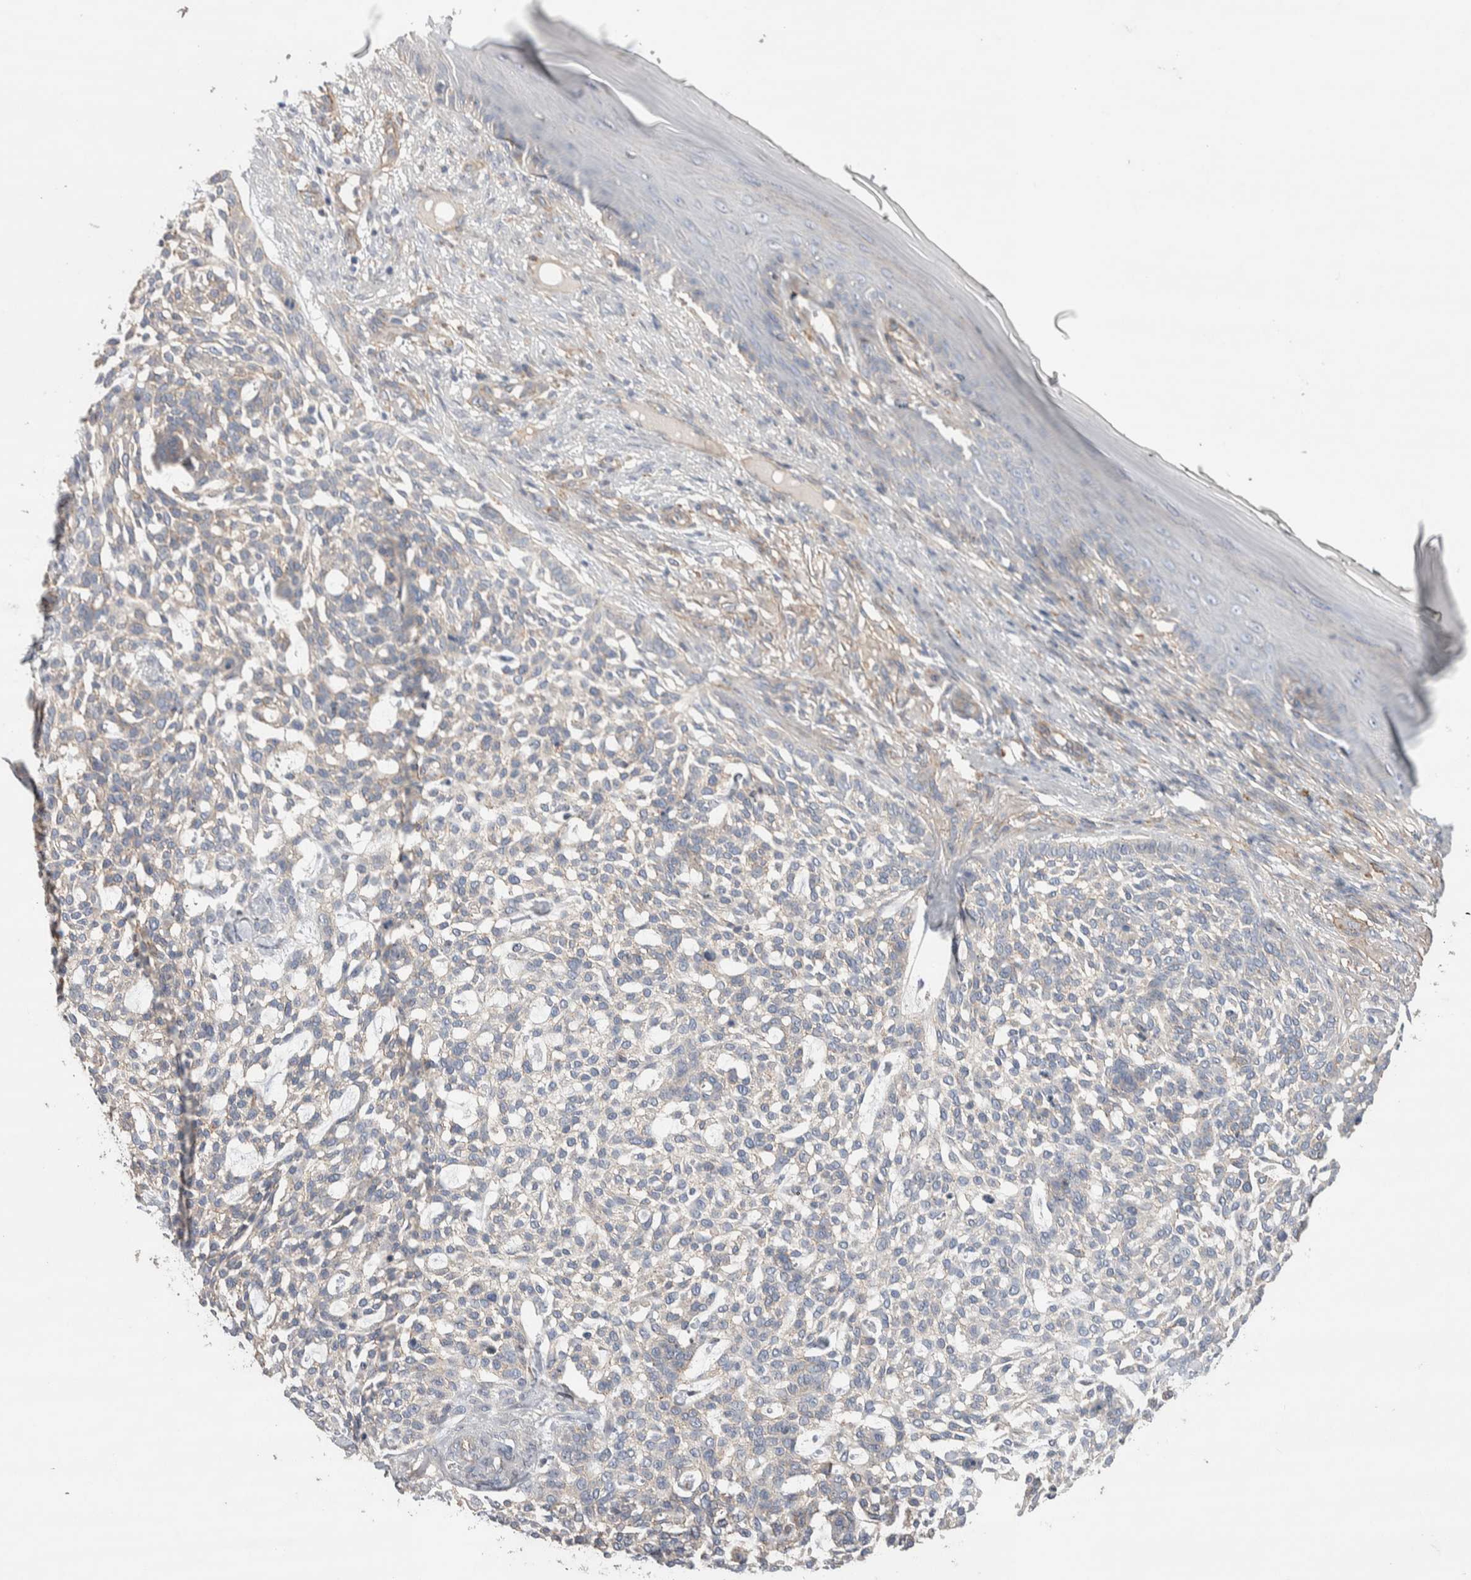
{"staining": {"intensity": "negative", "quantity": "none", "location": "none"}, "tissue": "skin cancer", "cell_type": "Tumor cells", "image_type": "cancer", "snomed": [{"axis": "morphology", "description": "Basal cell carcinoma"}, {"axis": "topography", "description": "Skin"}], "caption": "Skin cancer was stained to show a protein in brown. There is no significant staining in tumor cells.", "gene": "GCNA", "patient": {"sex": "female", "age": 64}}